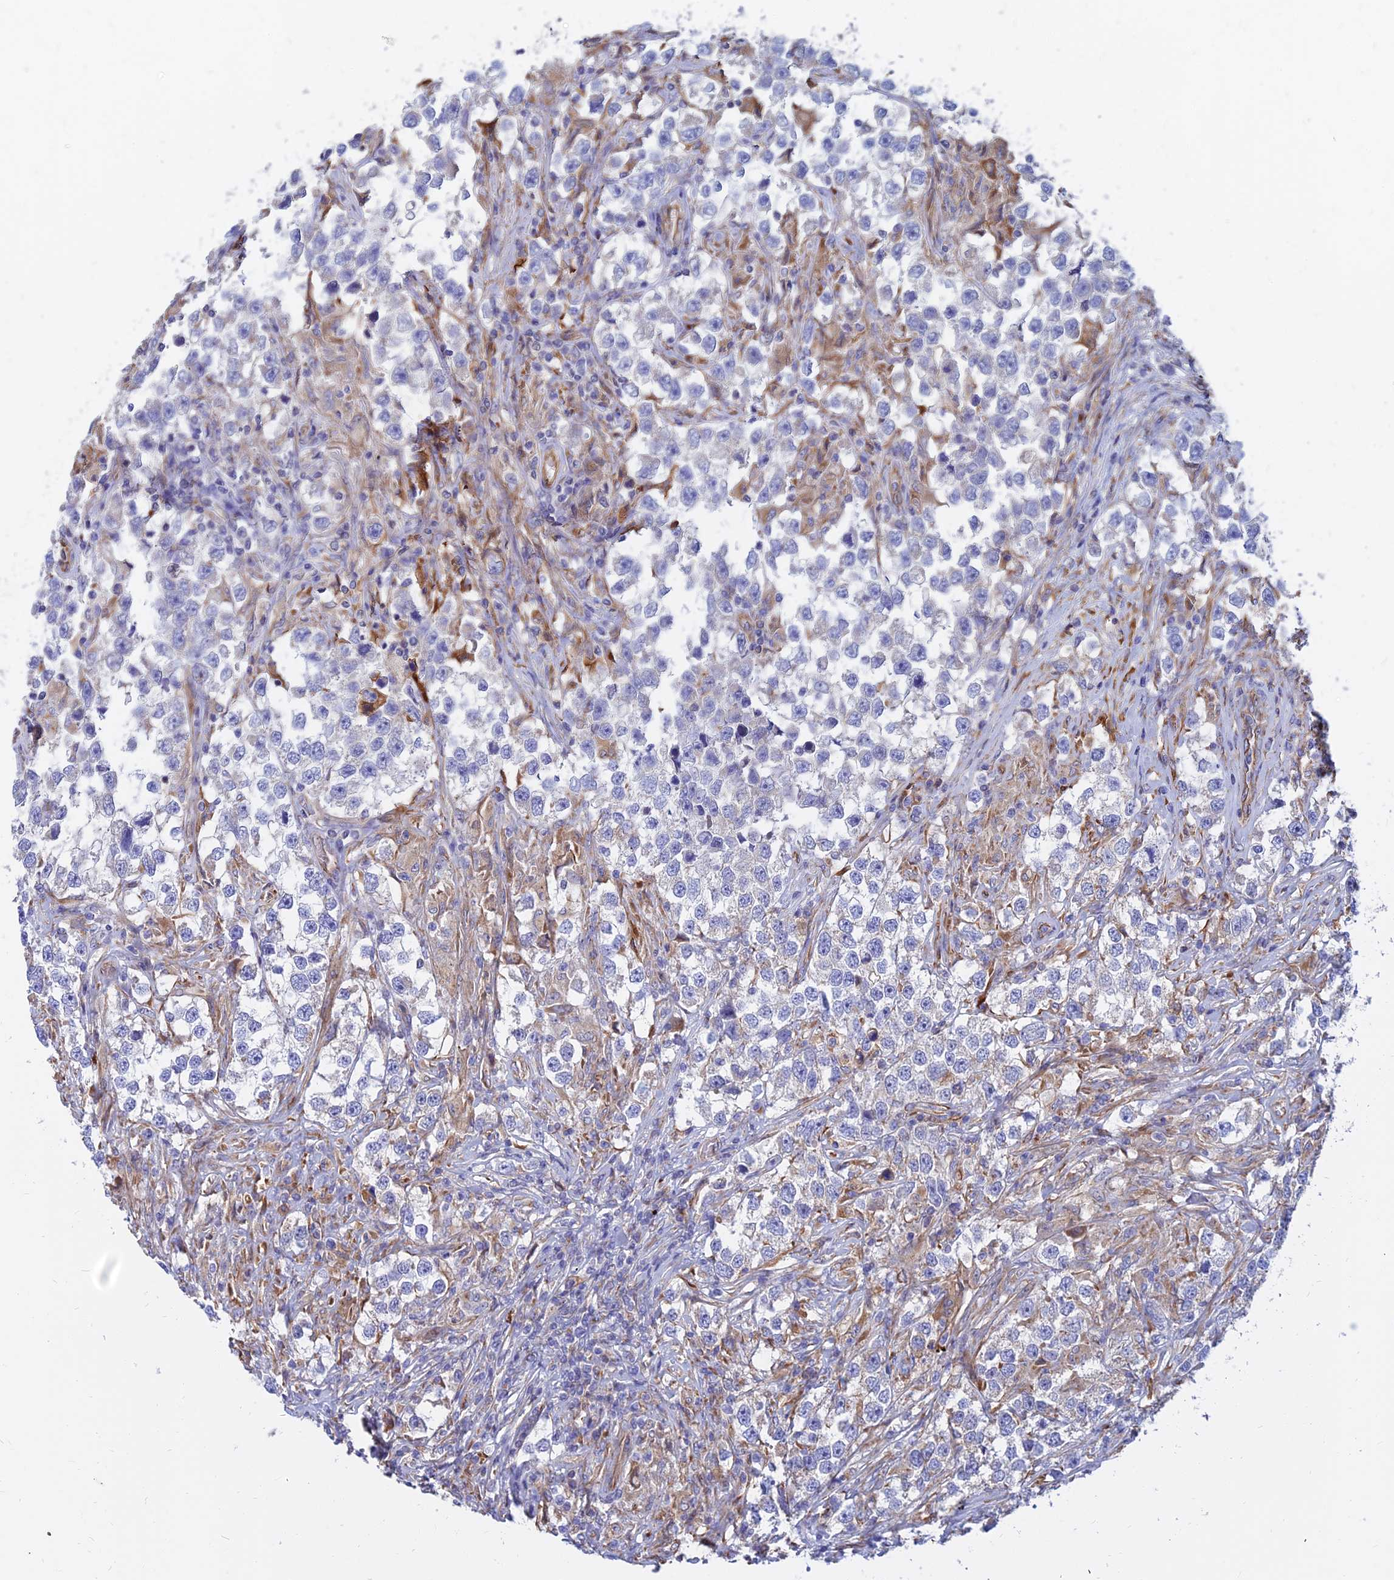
{"staining": {"intensity": "negative", "quantity": "none", "location": "none"}, "tissue": "testis cancer", "cell_type": "Tumor cells", "image_type": "cancer", "snomed": [{"axis": "morphology", "description": "Seminoma, NOS"}, {"axis": "topography", "description": "Testis"}], "caption": "Immunohistochemistry photomicrograph of testis cancer stained for a protein (brown), which exhibits no staining in tumor cells.", "gene": "CDK18", "patient": {"sex": "male", "age": 46}}